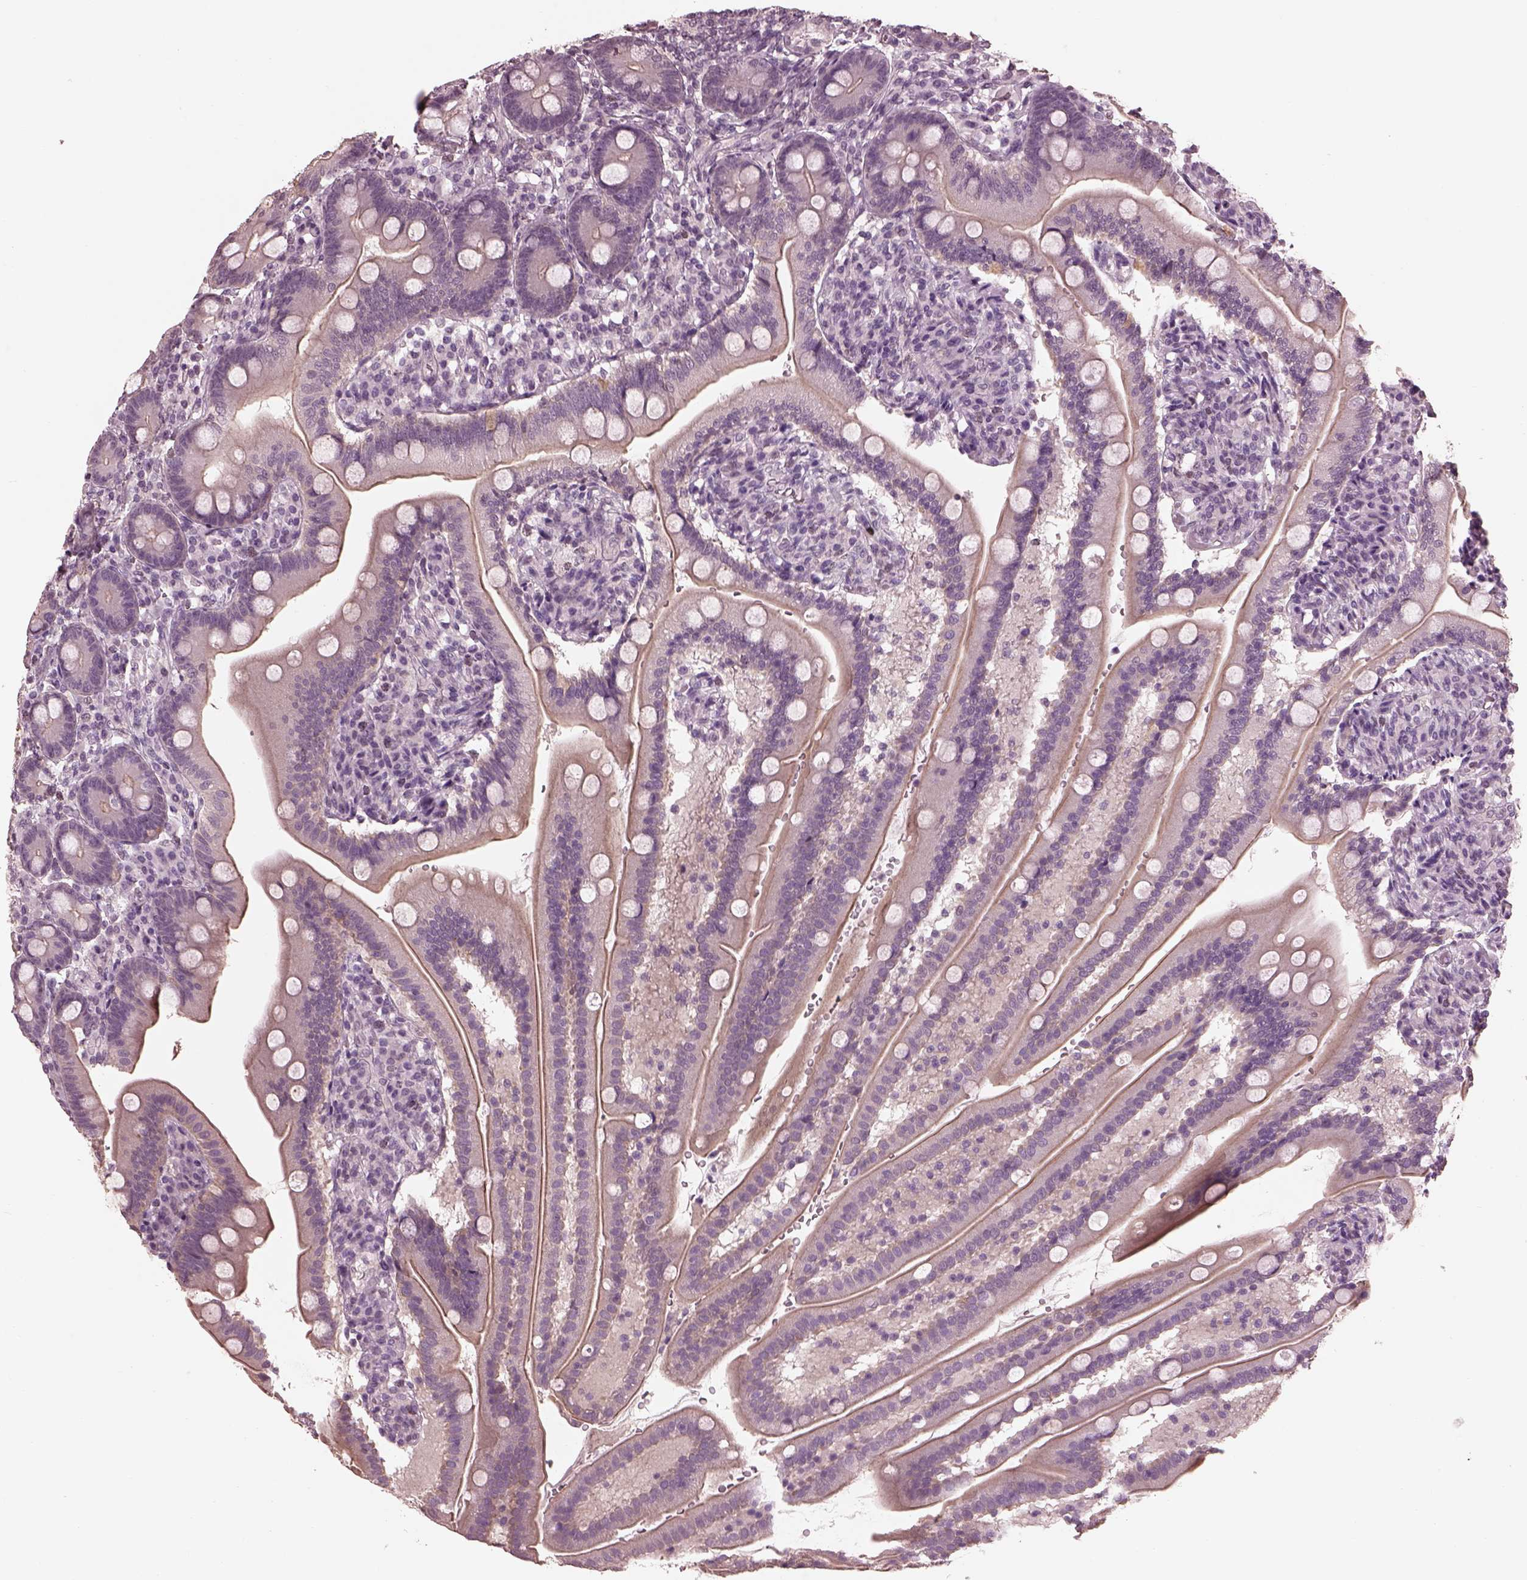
{"staining": {"intensity": "weak", "quantity": "<25%", "location": "cytoplasmic/membranous"}, "tissue": "duodenum", "cell_type": "Glandular cells", "image_type": "normal", "snomed": [{"axis": "morphology", "description": "Normal tissue, NOS"}, {"axis": "topography", "description": "Duodenum"}], "caption": "This is an immunohistochemistry (IHC) micrograph of unremarkable duodenum. There is no staining in glandular cells.", "gene": "TSKS", "patient": {"sex": "female", "age": 67}}